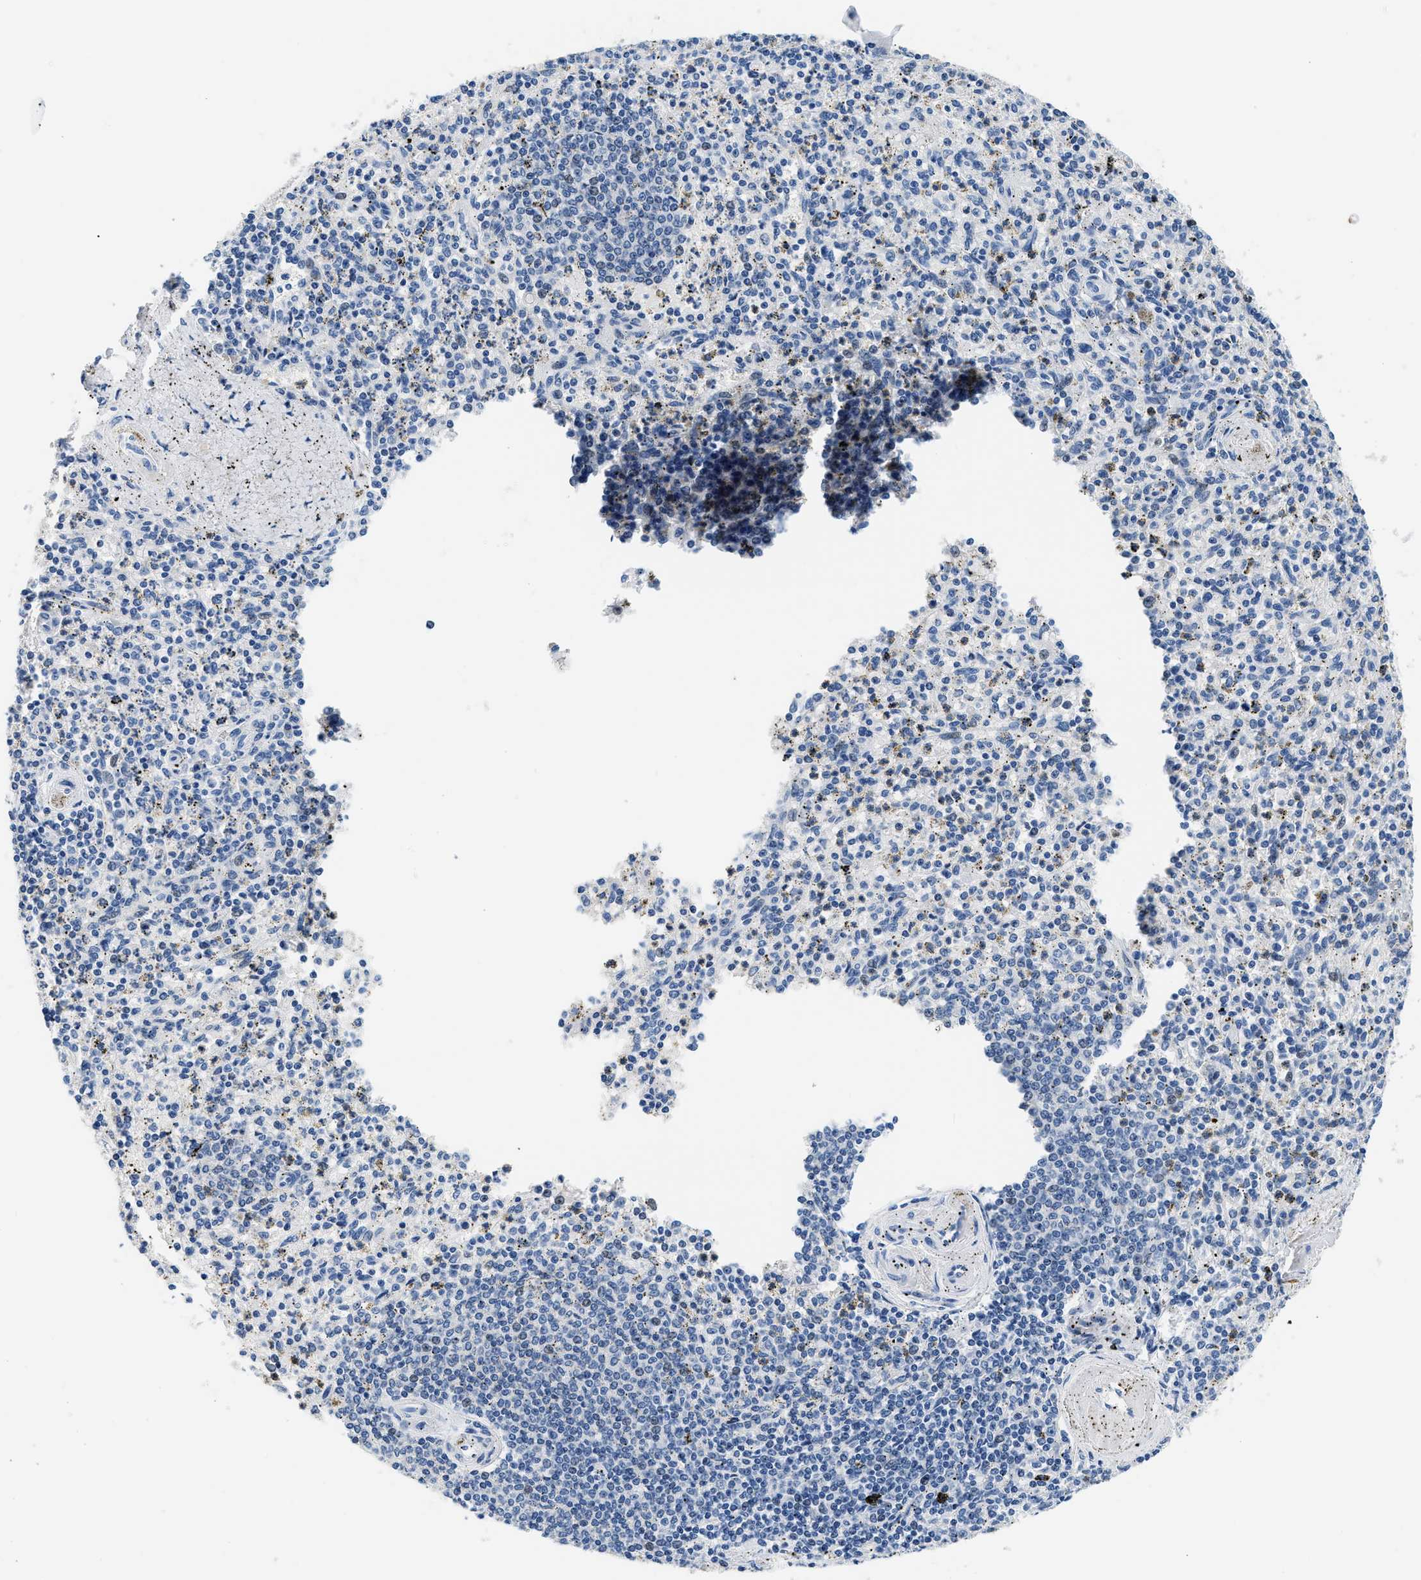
{"staining": {"intensity": "negative", "quantity": "none", "location": "none"}, "tissue": "spleen", "cell_type": "Cells in red pulp", "image_type": "normal", "snomed": [{"axis": "morphology", "description": "Normal tissue, NOS"}, {"axis": "topography", "description": "Spleen"}], "caption": "The image reveals no significant staining in cells in red pulp of spleen.", "gene": "PCK2", "patient": {"sex": "male", "age": 72}}